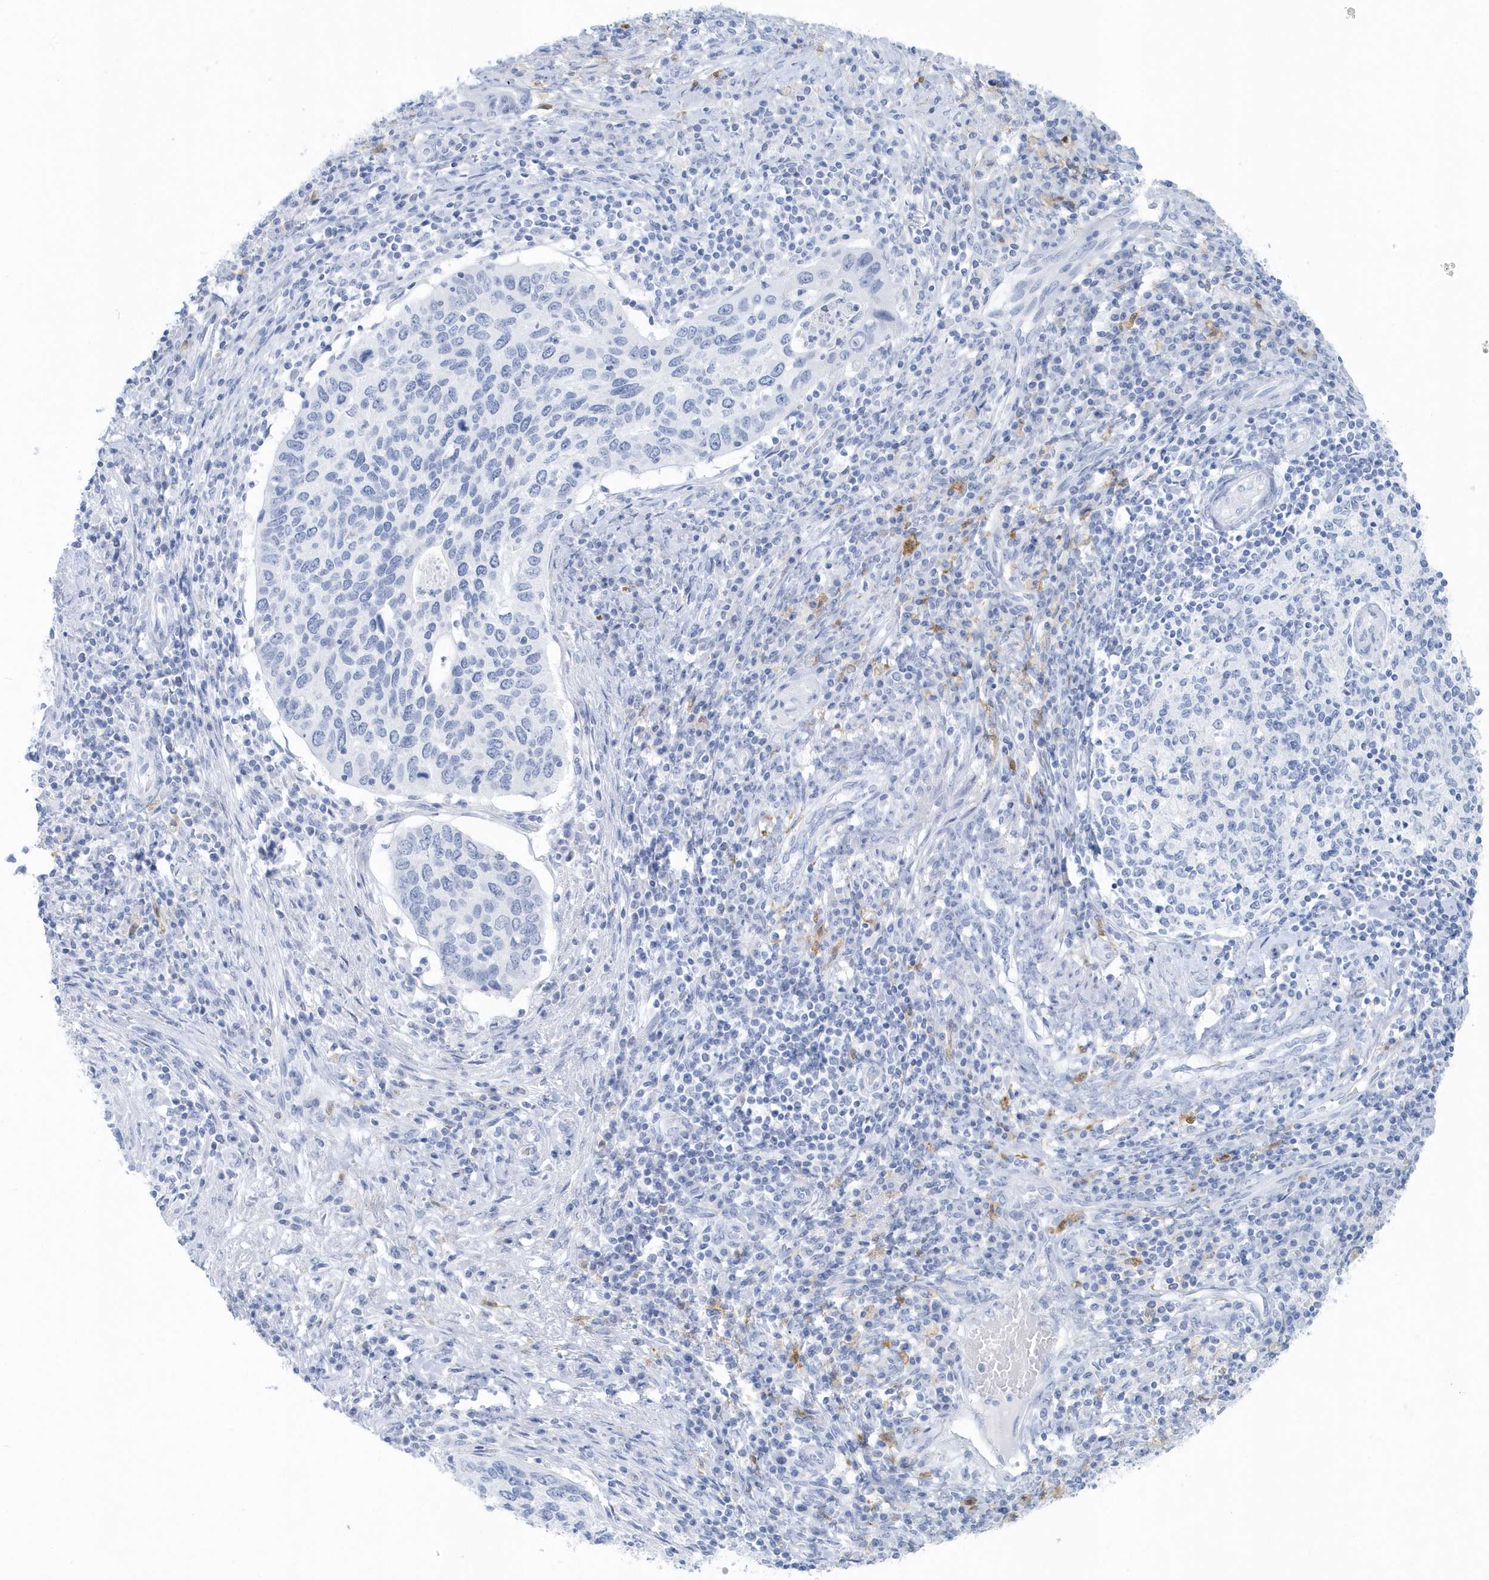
{"staining": {"intensity": "negative", "quantity": "none", "location": "none"}, "tissue": "cervical cancer", "cell_type": "Tumor cells", "image_type": "cancer", "snomed": [{"axis": "morphology", "description": "Squamous cell carcinoma, NOS"}, {"axis": "topography", "description": "Cervix"}], "caption": "IHC histopathology image of neoplastic tissue: human squamous cell carcinoma (cervical) stained with DAB demonstrates no significant protein expression in tumor cells. (DAB (3,3'-diaminobenzidine) IHC with hematoxylin counter stain).", "gene": "FAM98A", "patient": {"sex": "female", "age": 38}}